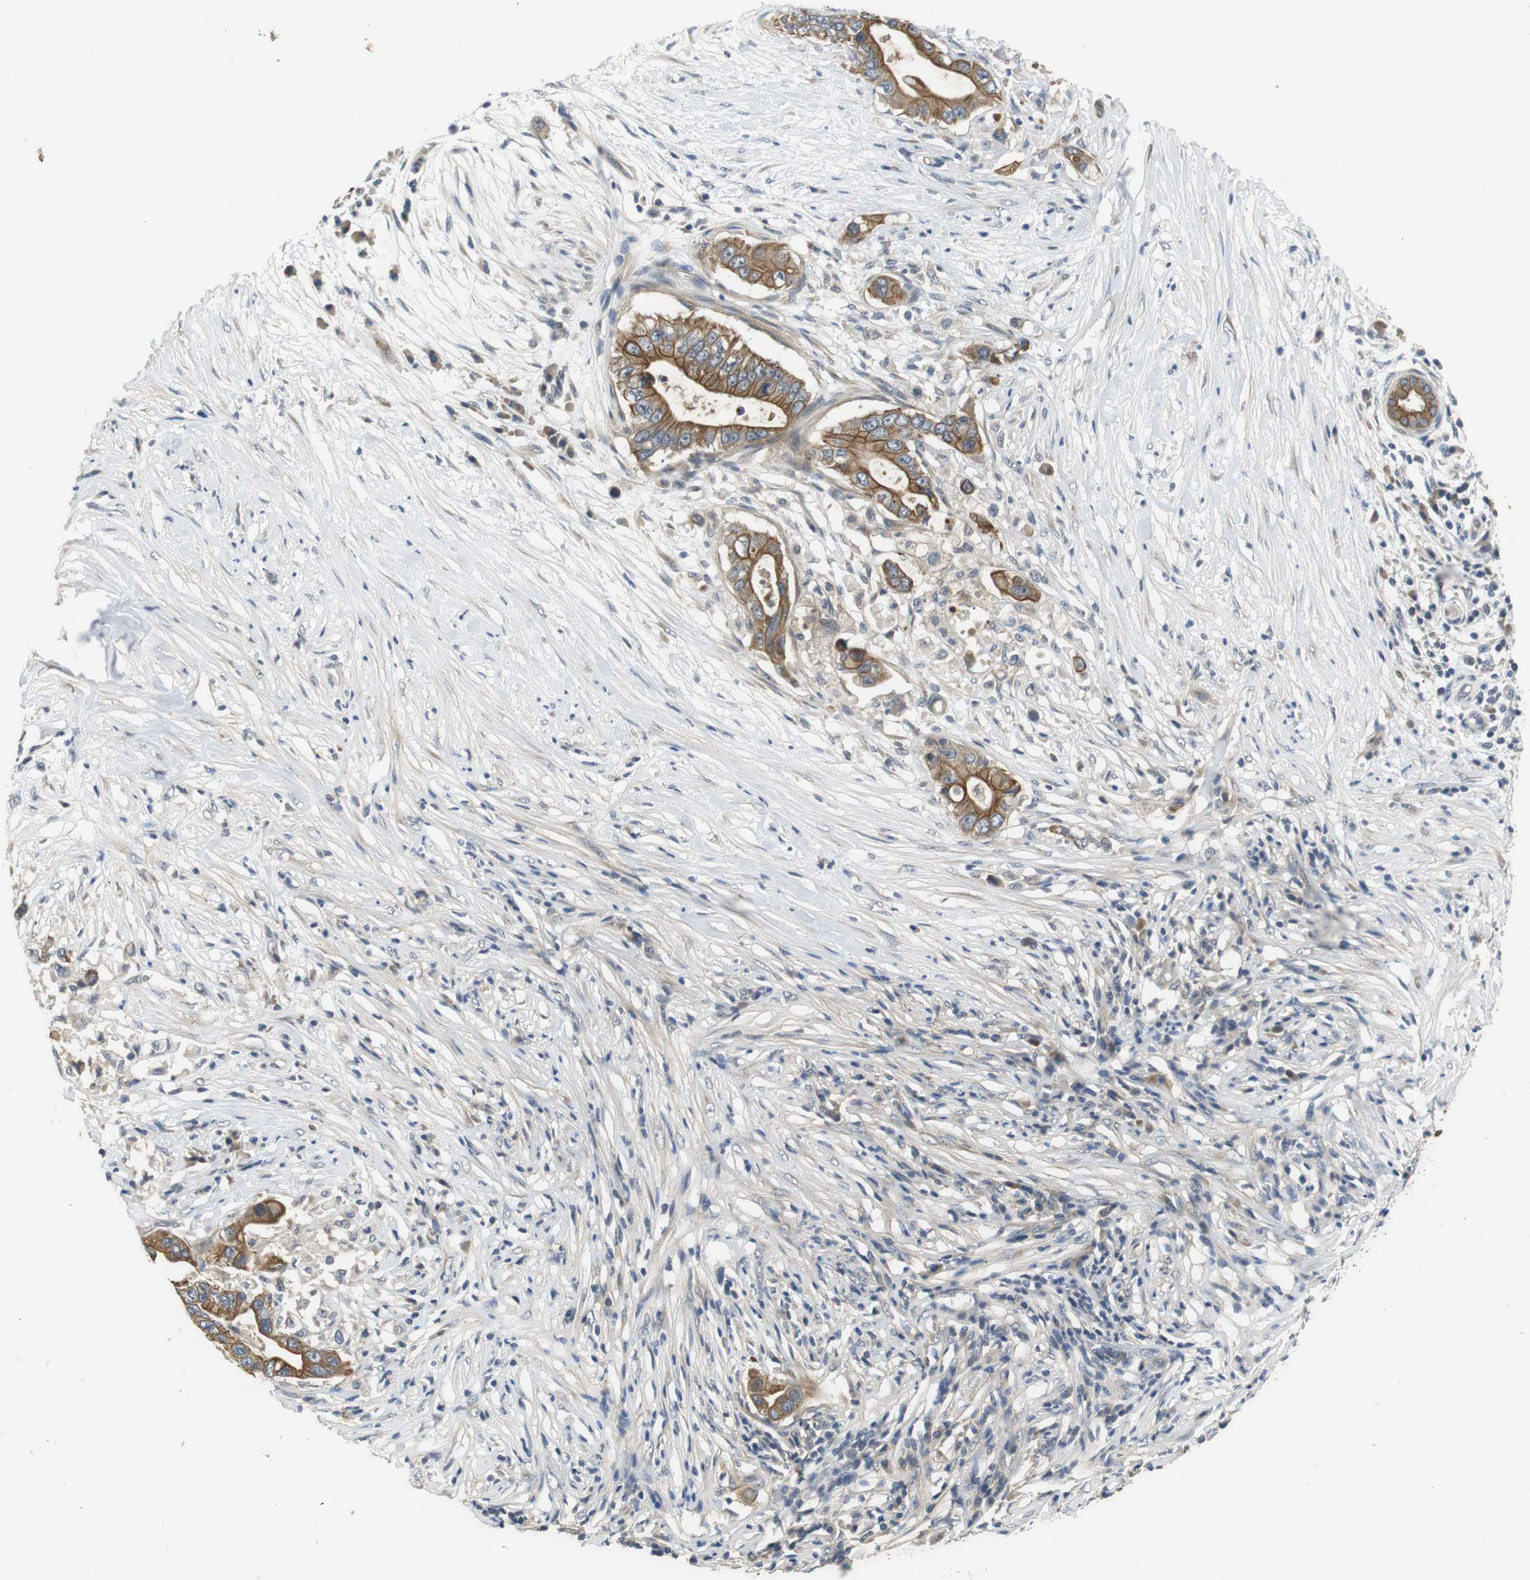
{"staining": {"intensity": "moderate", "quantity": ">75%", "location": "cytoplasmic/membranous"}, "tissue": "pancreatic cancer", "cell_type": "Tumor cells", "image_type": "cancer", "snomed": [{"axis": "morphology", "description": "Adenocarcinoma, NOS"}, {"axis": "topography", "description": "Pancreas"}], "caption": "Pancreatic cancer (adenocarcinoma) stained for a protein demonstrates moderate cytoplasmic/membranous positivity in tumor cells.", "gene": "ADGRL3", "patient": {"sex": "male", "age": 77}}